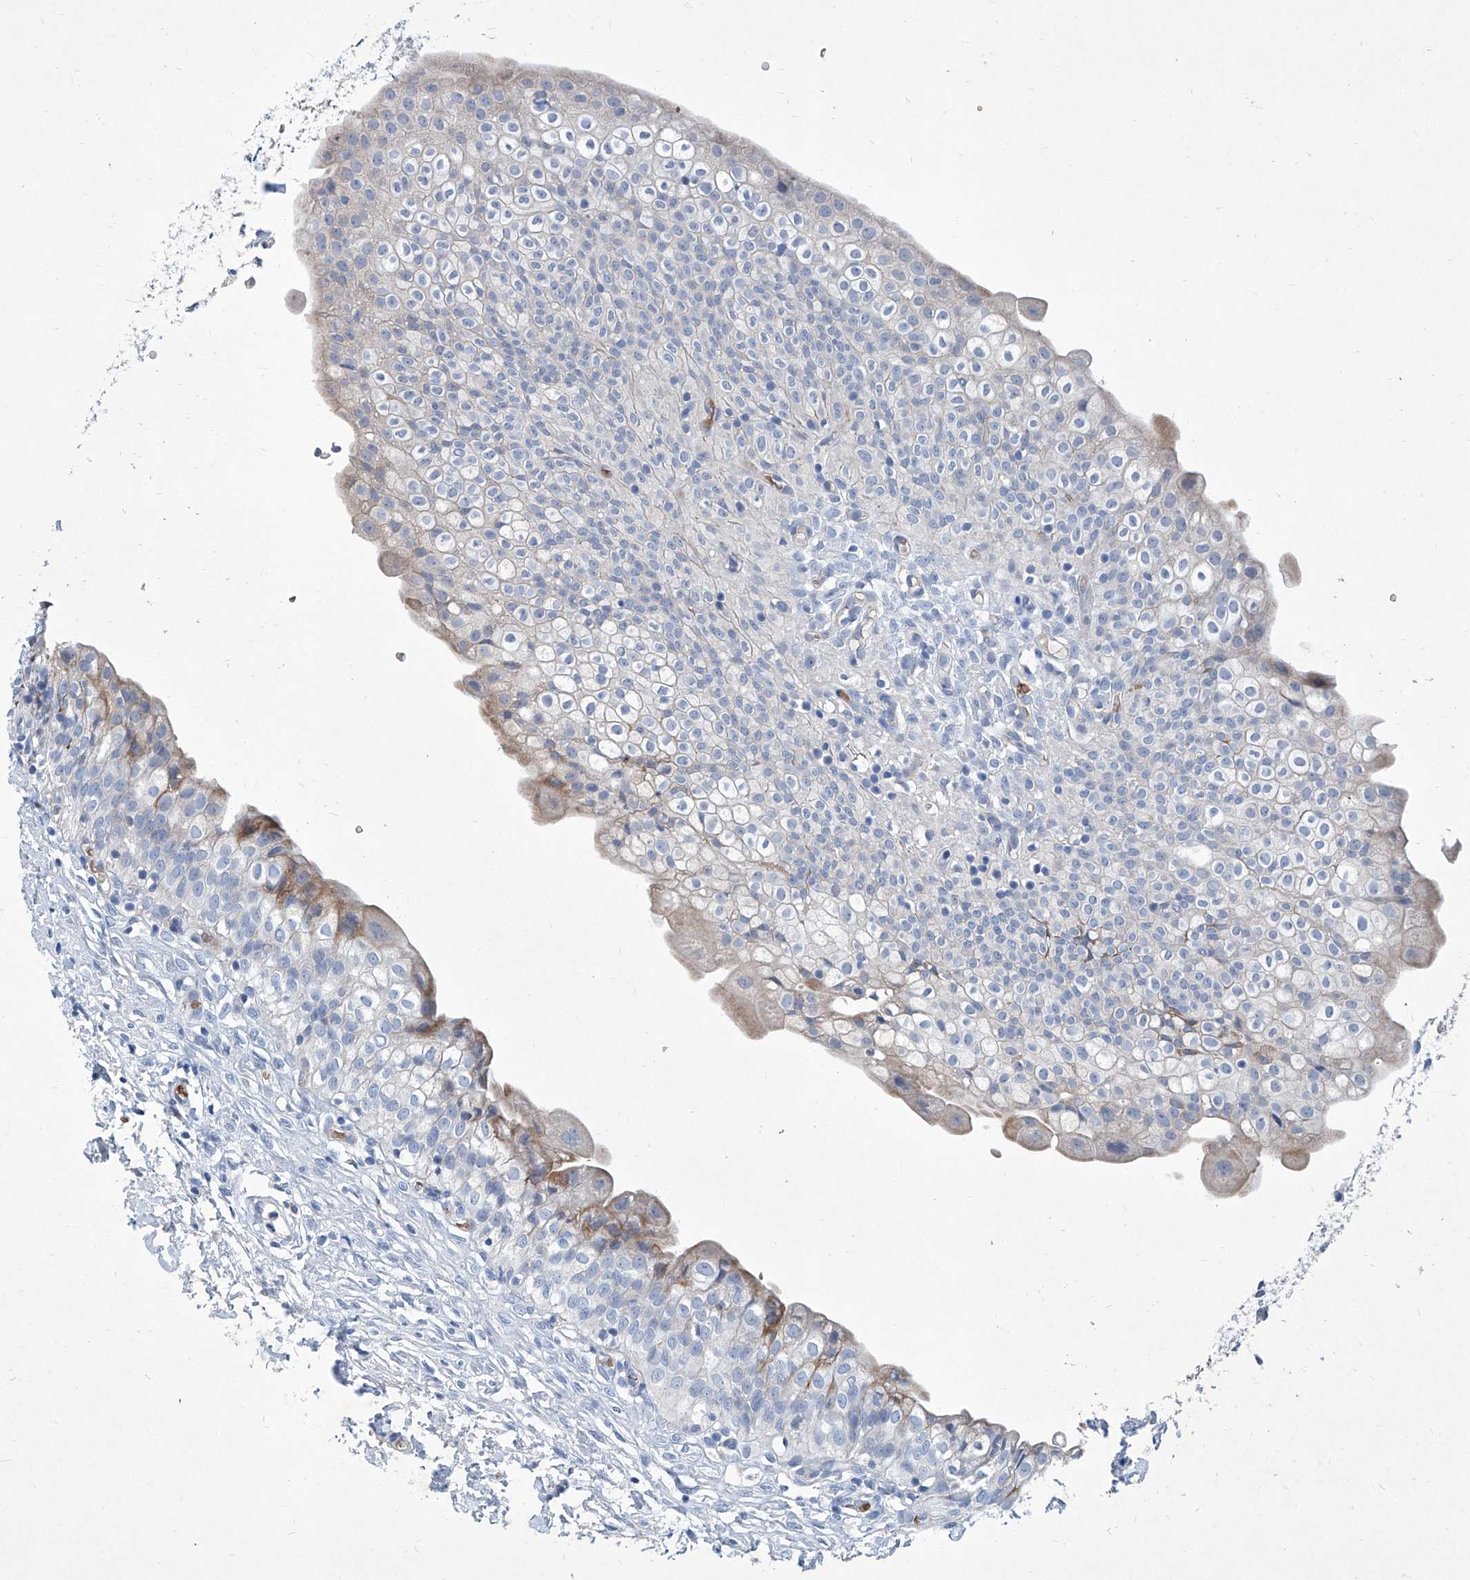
{"staining": {"intensity": "negative", "quantity": "none", "location": "none"}, "tissue": "urinary bladder", "cell_type": "Urothelial cells", "image_type": "normal", "snomed": [{"axis": "morphology", "description": "Normal tissue, NOS"}, {"axis": "topography", "description": "Urinary bladder"}], "caption": "DAB immunohistochemical staining of unremarkable urinary bladder displays no significant staining in urothelial cells. (DAB (3,3'-diaminobenzidine) immunohistochemistry (IHC) with hematoxylin counter stain).", "gene": "FPR2", "patient": {"sex": "male", "age": 55}}